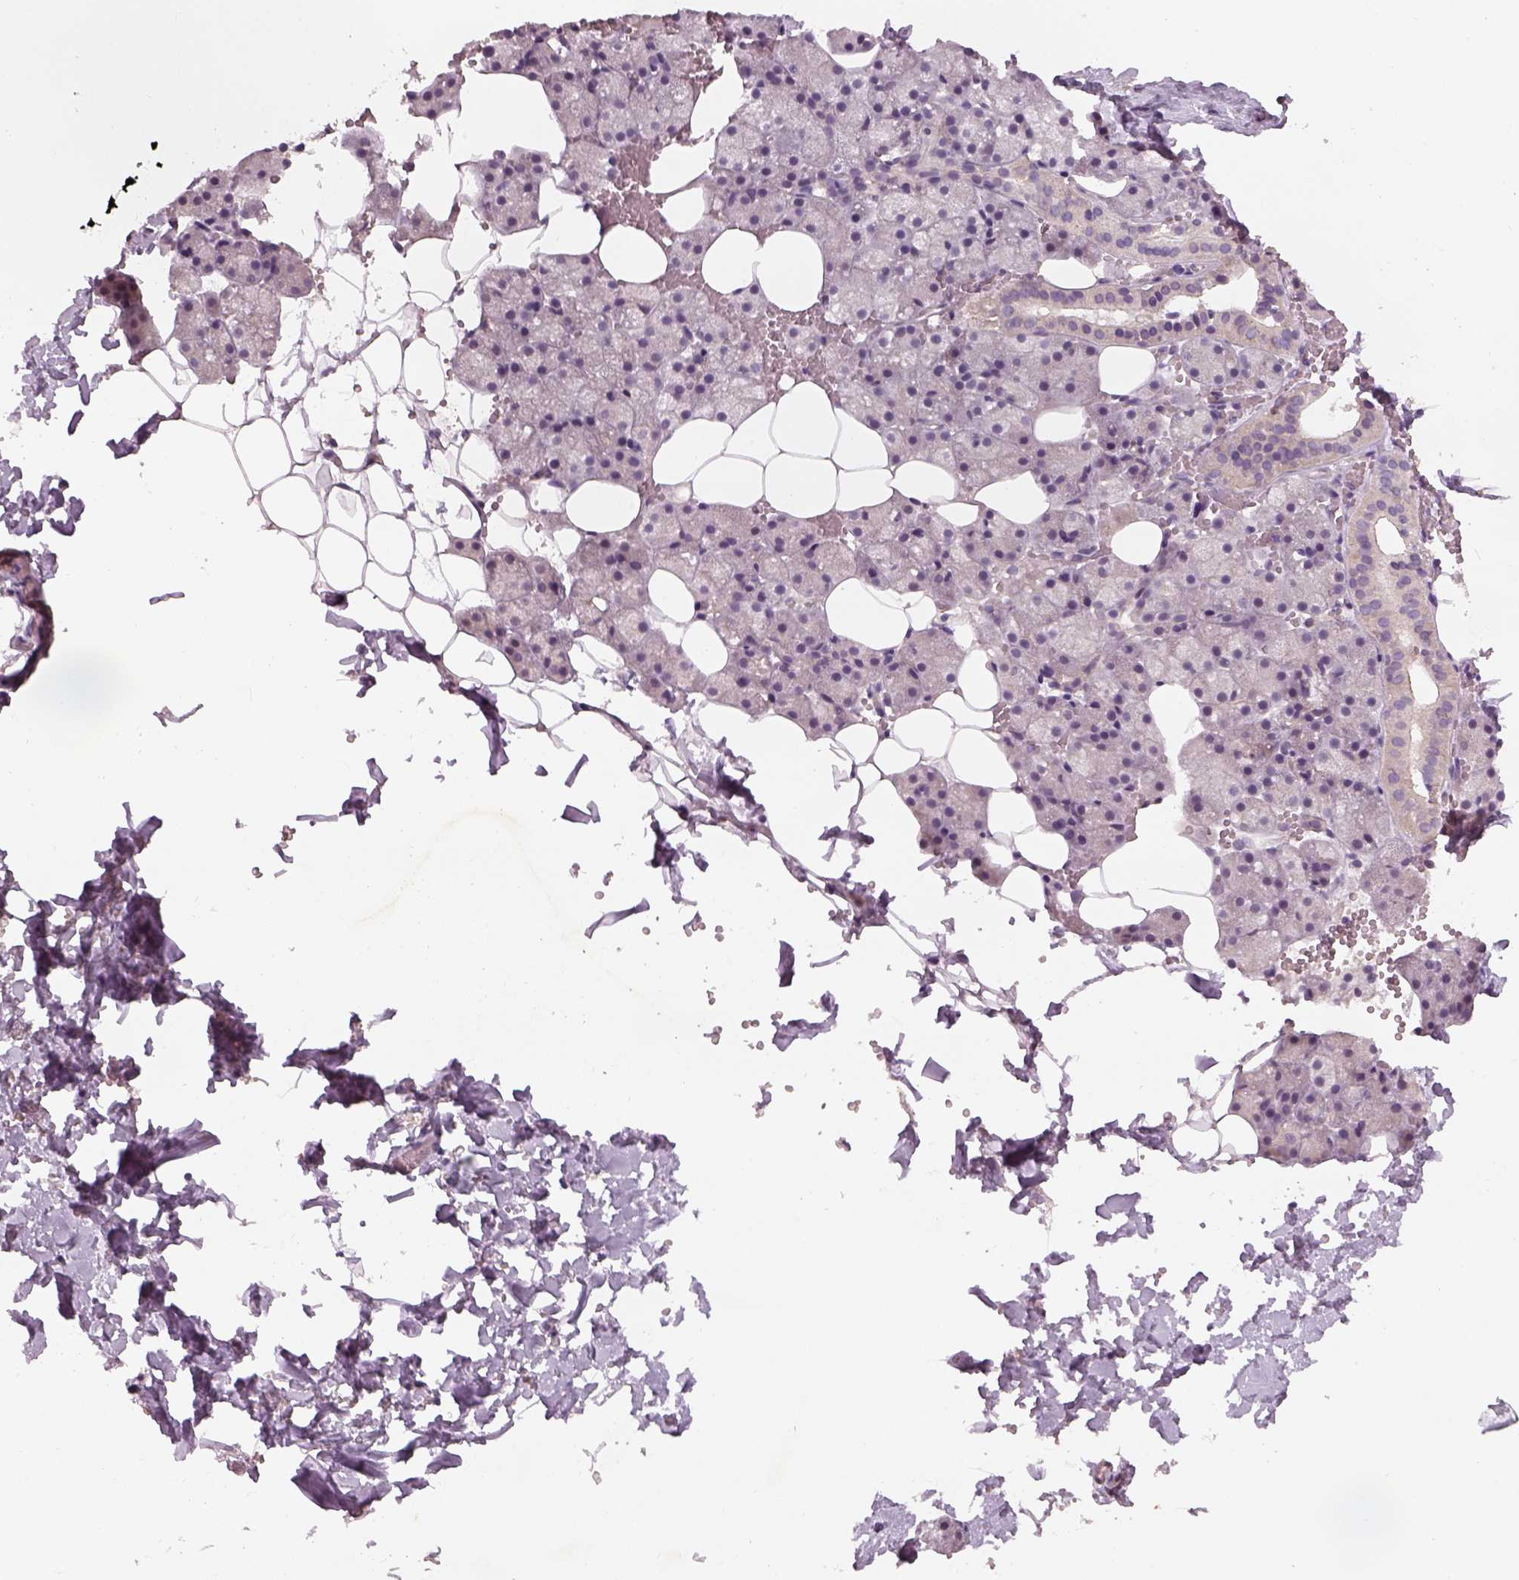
{"staining": {"intensity": "negative", "quantity": "none", "location": "none"}, "tissue": "salivary gland", "cell_type": "Glandular cells", "image_type": "normal", "snomed": [{"axis": "morphology", "description": "Normal tissue, NOS"}, {"axis": "topography", "description": "Salivary gland"}], "caption": "IHC of unremarkable human salivary gland exhibits no staining in glandular cells.", "gene": "GDNF", "patient": {"sex": "male", "age": 38}}